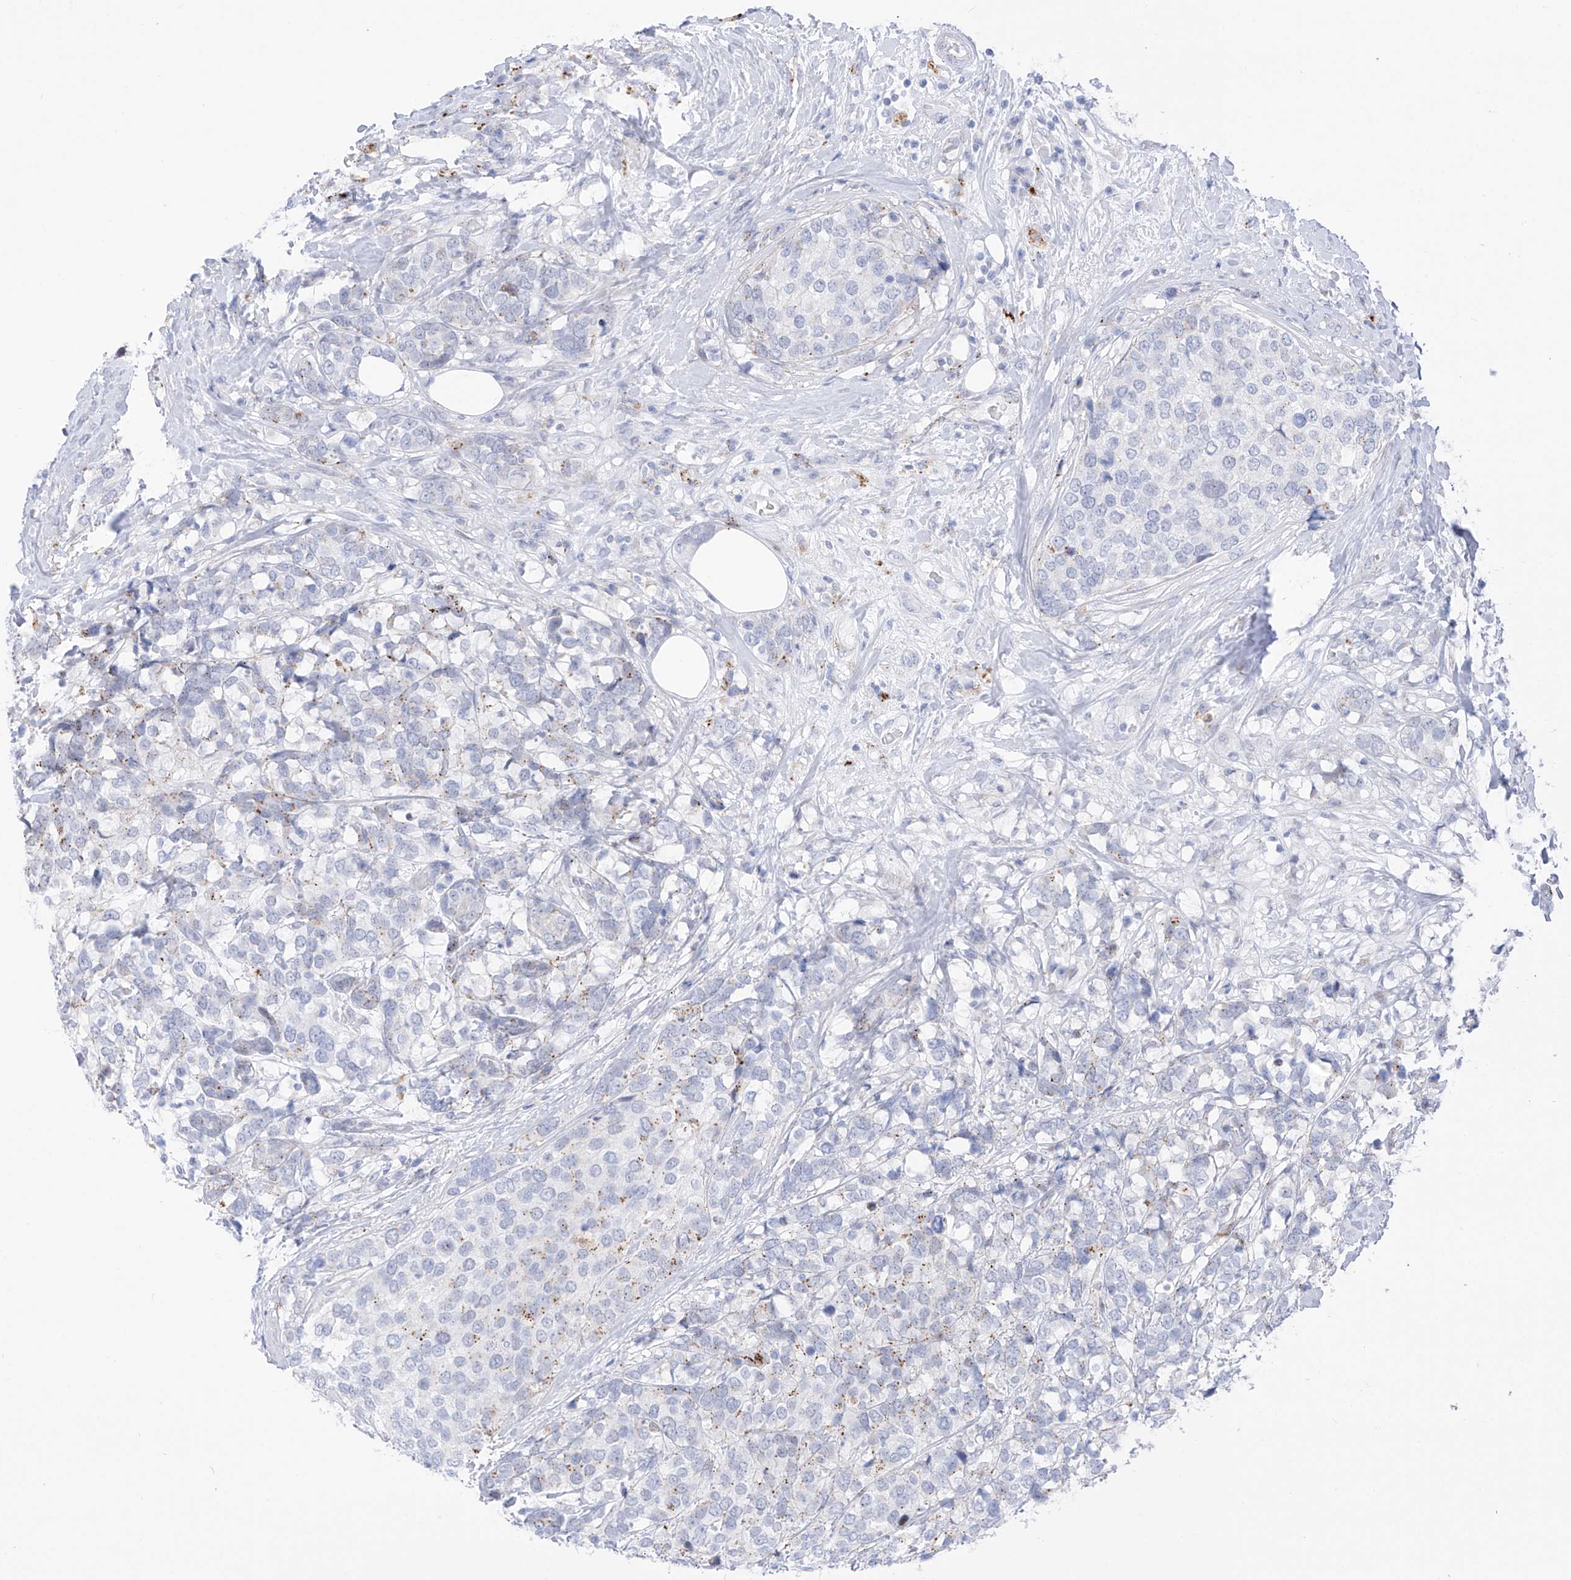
{"staining": {"intensity": "negative", "quantity": "none", "location": "none"}, "tissue": "breast cancer", "cell_type": "Tumor cells", "image_type": "cancer", "snomed": [{"axis": "morphology", "description": "Lobular carcinoma"}, {"axis": "topography", "description": "Breast"}], "caption": "Tumor cells show no significant protein expression in breast cancer.", "gene": "PSPH", "patient": {"sex": "female", "age": 59}}